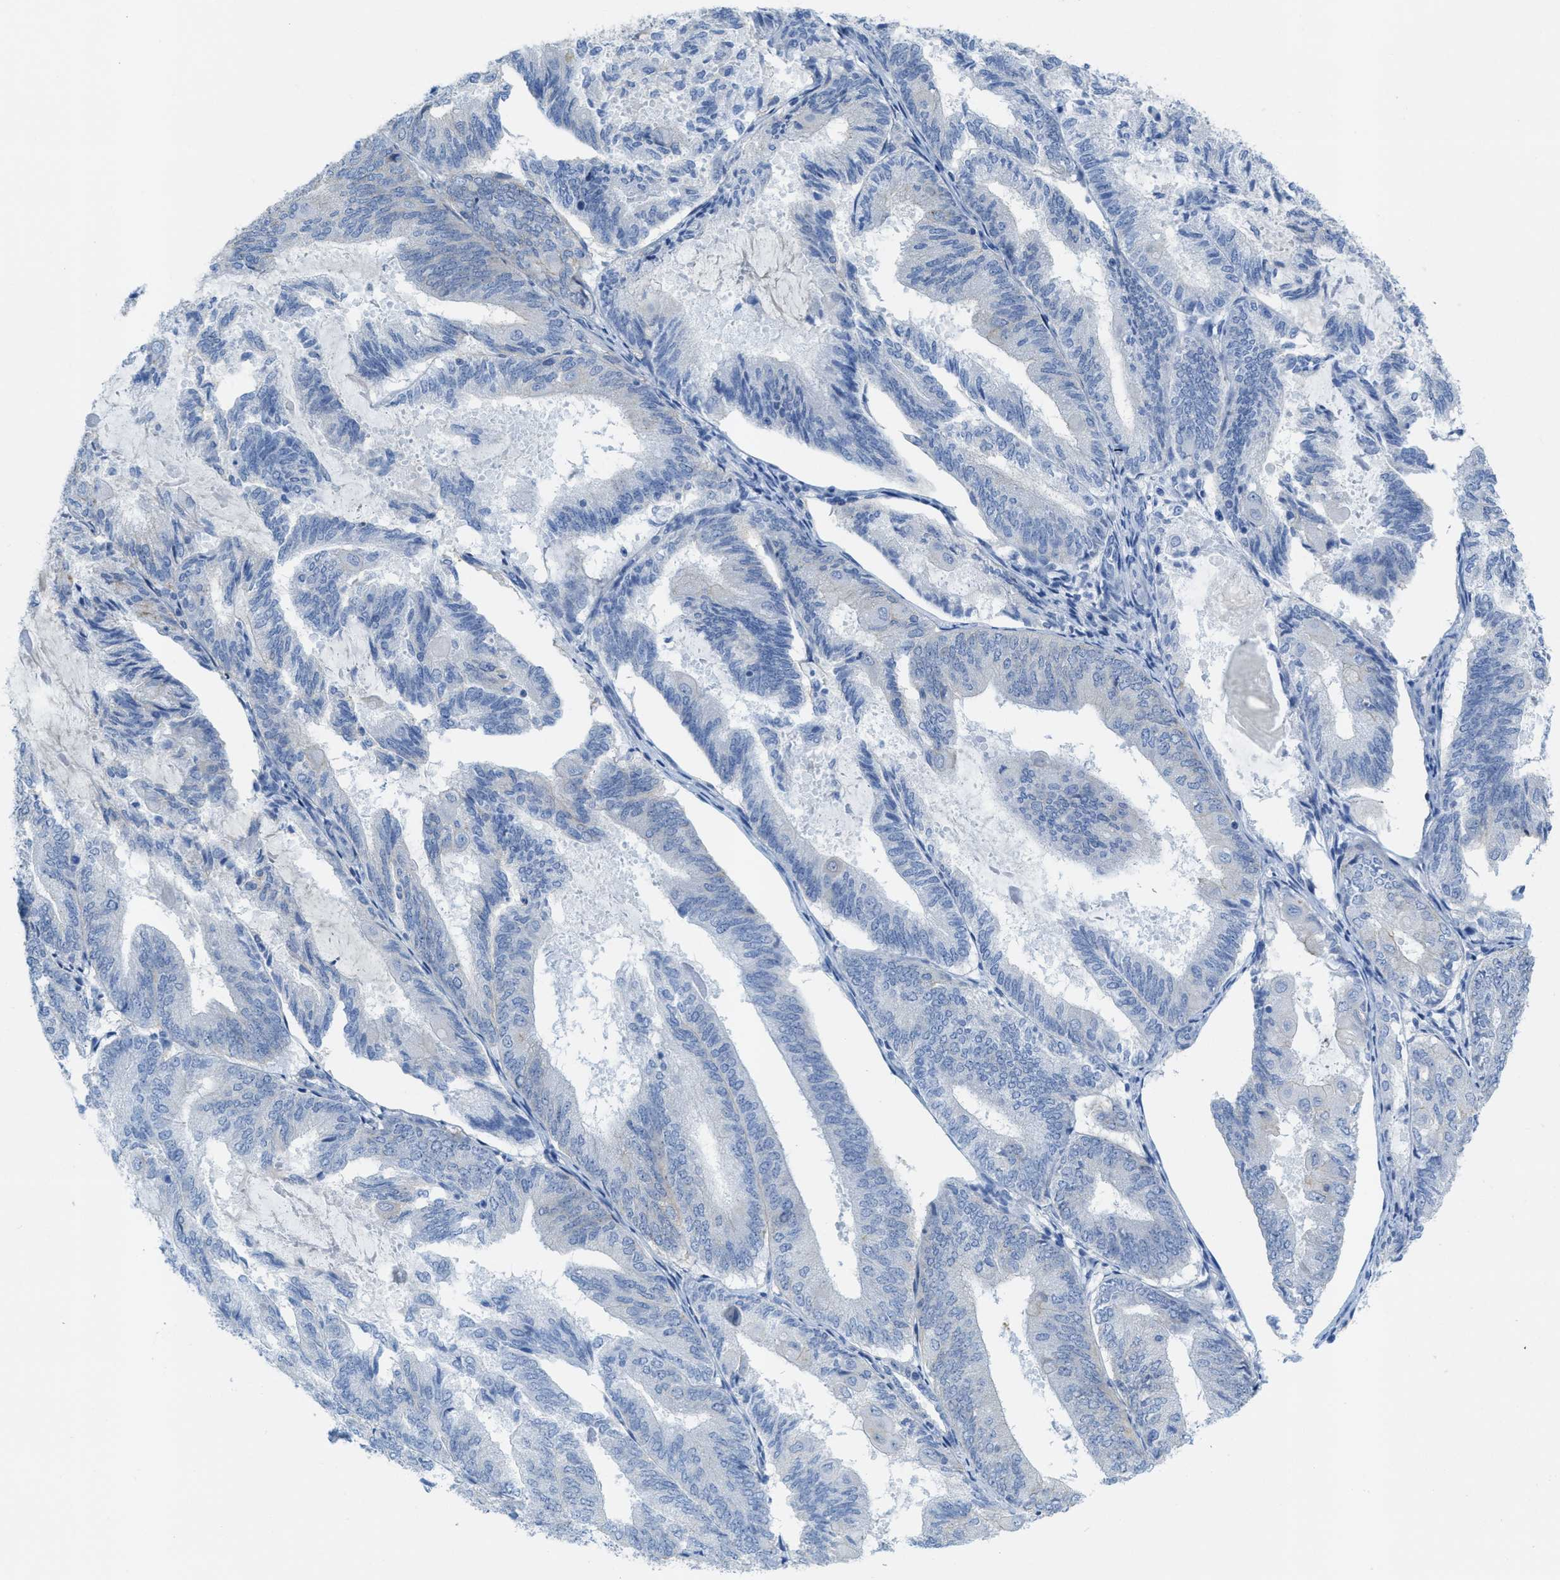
{"staining": {"intensity": "moderate", "quantity": "<25%", "location": "cytoplasmic/membranous"}, "tissue": "endometrial cancer", "cell_type": "Tumor cells", "image_type": "cancer", "snomed": [{"axis": "morphology", "description": "Adenocarcinoma, NOS"}, {"axis": "topography", "description": "Endometrium"}], "caption": "The immunohistochemical stain labels moderate cytoplasmic/membranous expression in tumor cells of adenocarcinoma (endometrial) tissue. Nuclei are stained in blue.", "gene": "CNNM4", "patient": {"sex": "female", "age": 81}}